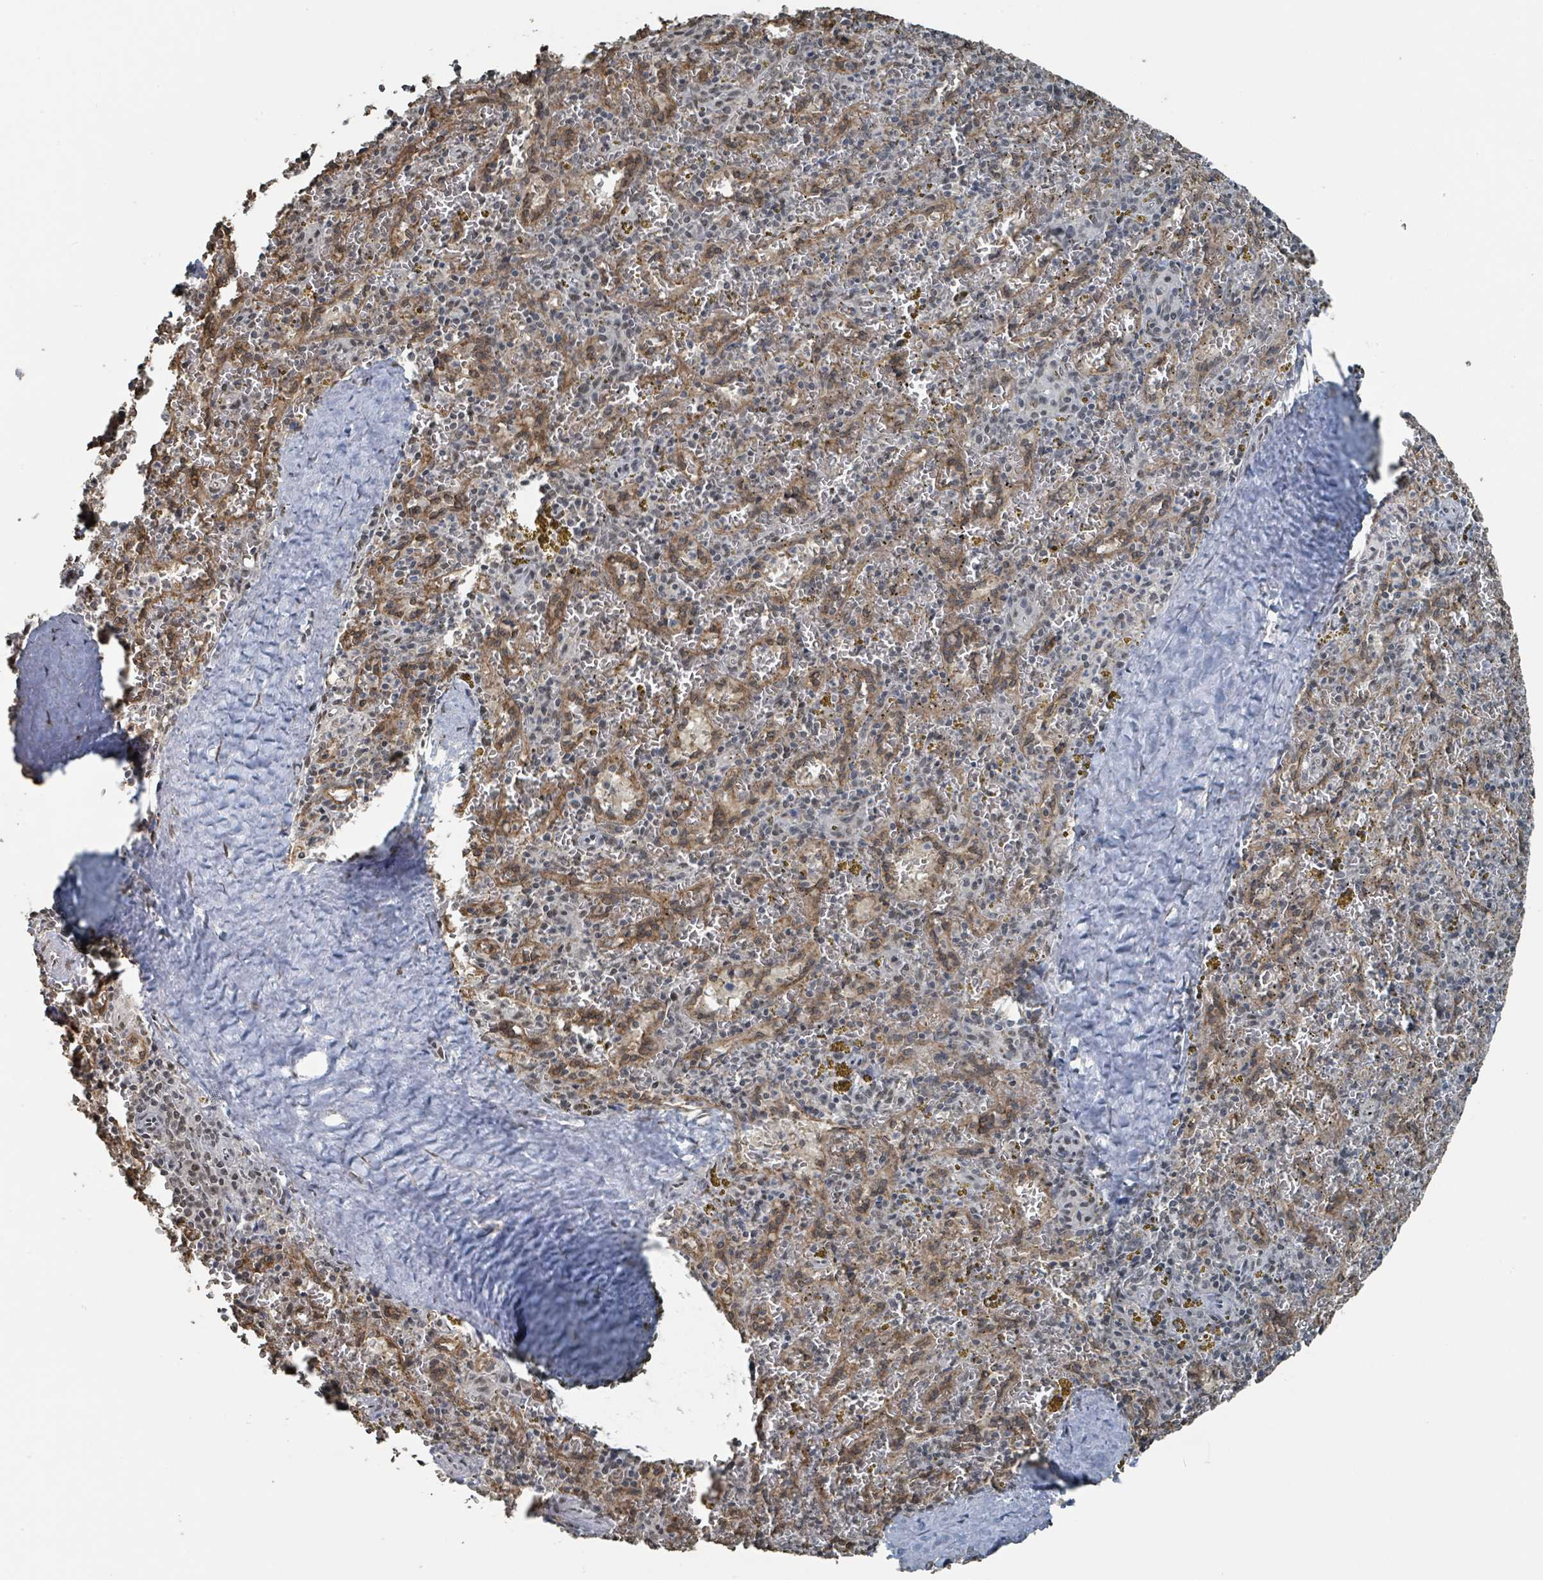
{"staining": {"intensity": "weak", "quantity": "<25%", "location": "nuclear"}, "tissue": "spleen", "cell_type": "Cells in red pulp", "image_type": "normal", "snomed": [{"axis": "morphology", "description": "Normal tissue, NOS"}, {"axis": "topography", "description": "Spleen"}], "caption": "Immunohistochemical staining of benign spleen exhibits no significant staining in cells in red pulp.", "gene": "PHIP", "patient": {"sex": "male", "age": 57}}